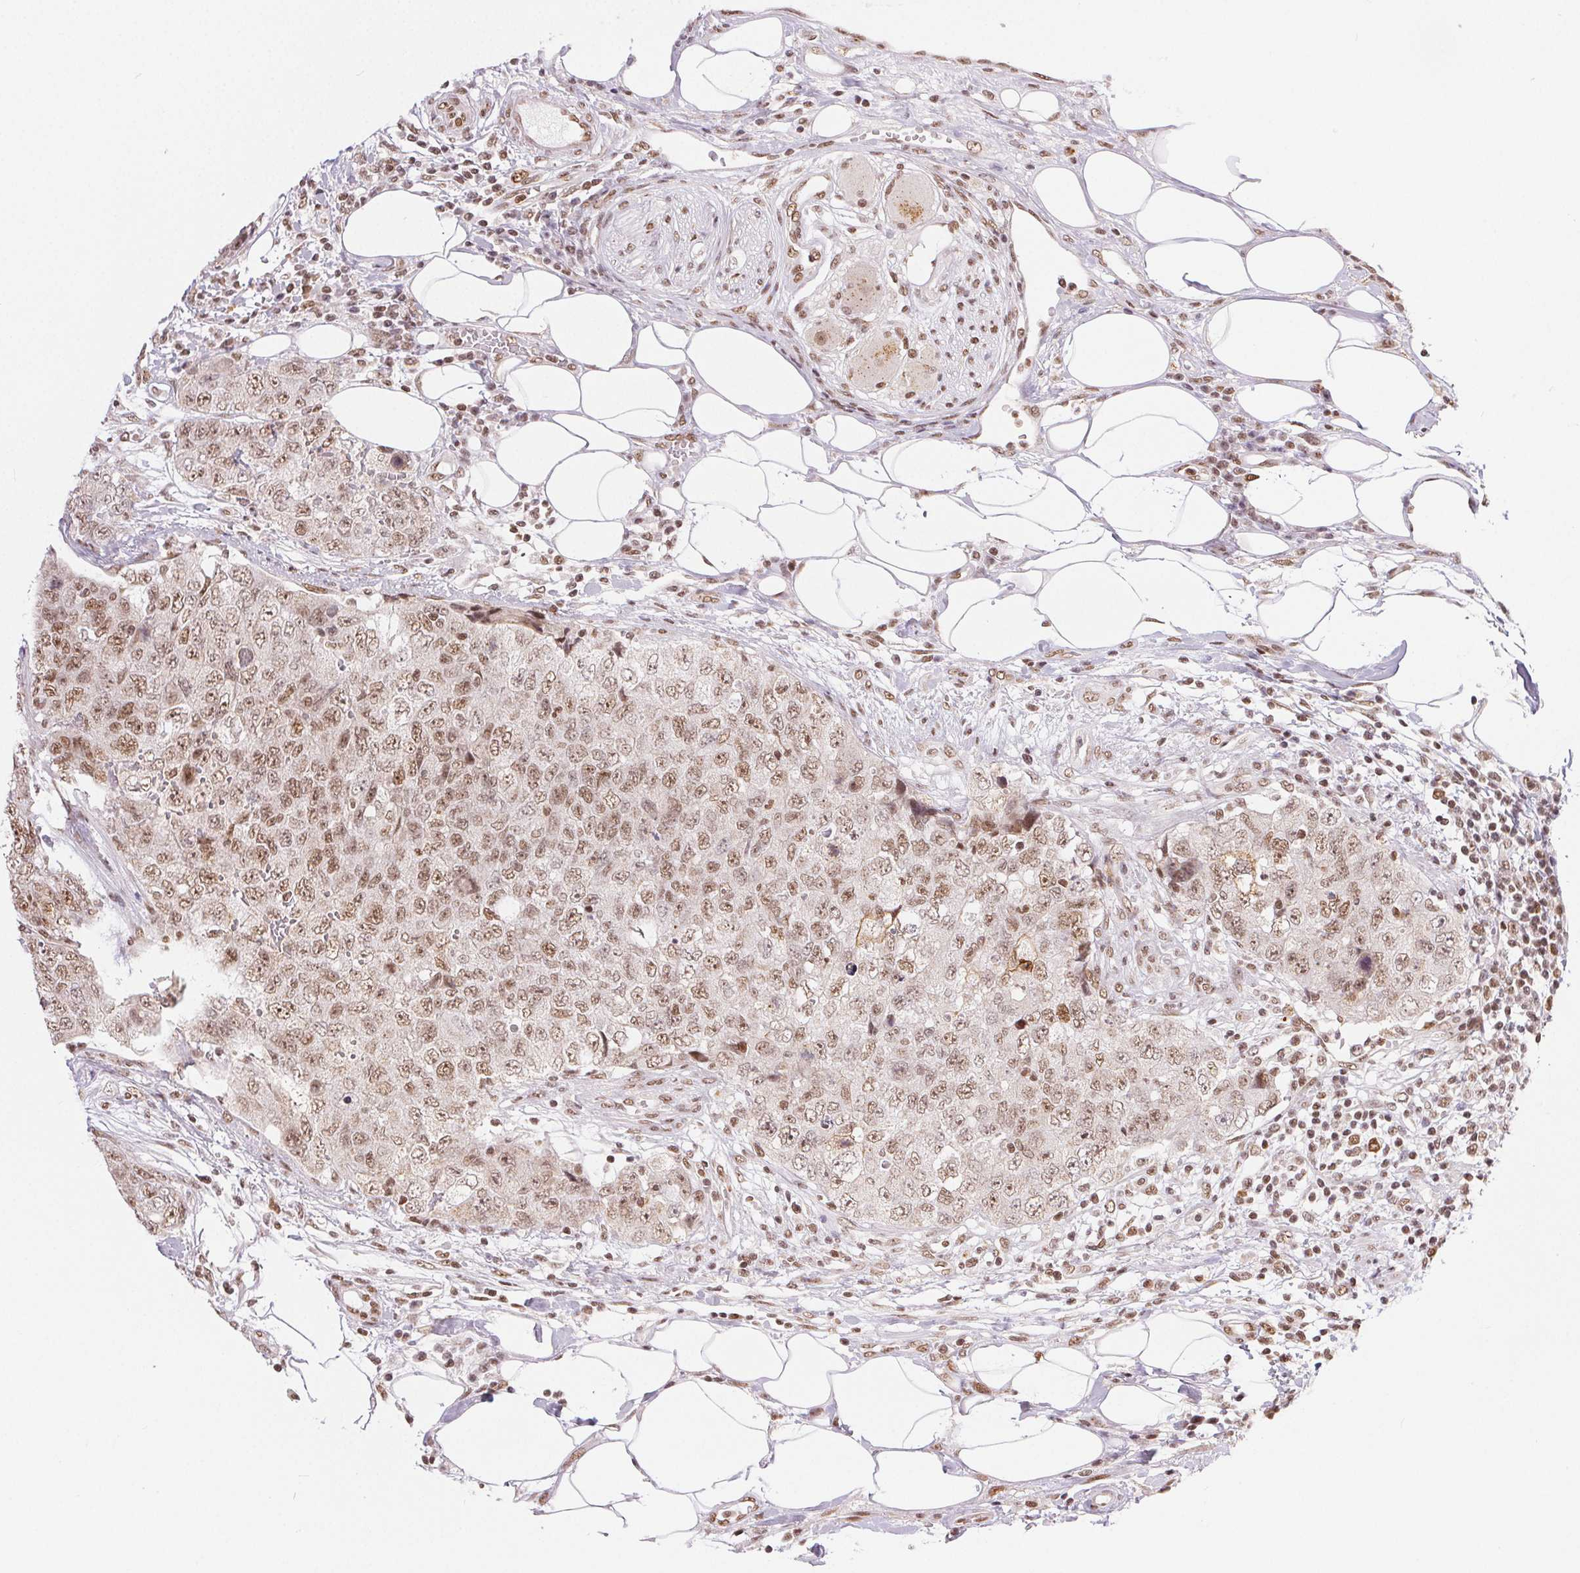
{"staining": {"intensity": "moderate", "quantity": ">75%", "location": "nuclear"}, "tissue": "urothelial cancer", "cell_type": "Tumor cells", "image_type": "cancer", "snomed": [{"axis": "morphology", "description": "Urothelial carcinoma, High grade"}, {"axis": "topography", "description": "Urinary bladder"}], "caption": "There is medium levels of moderate nuclear expression in tumor cells of urothelial carcinoma (high-grade), as demonstrated by immunohistochemical staining (brown color).", "gene": "NFE2L1", "patient": {"sex": "female", "age": 78}}